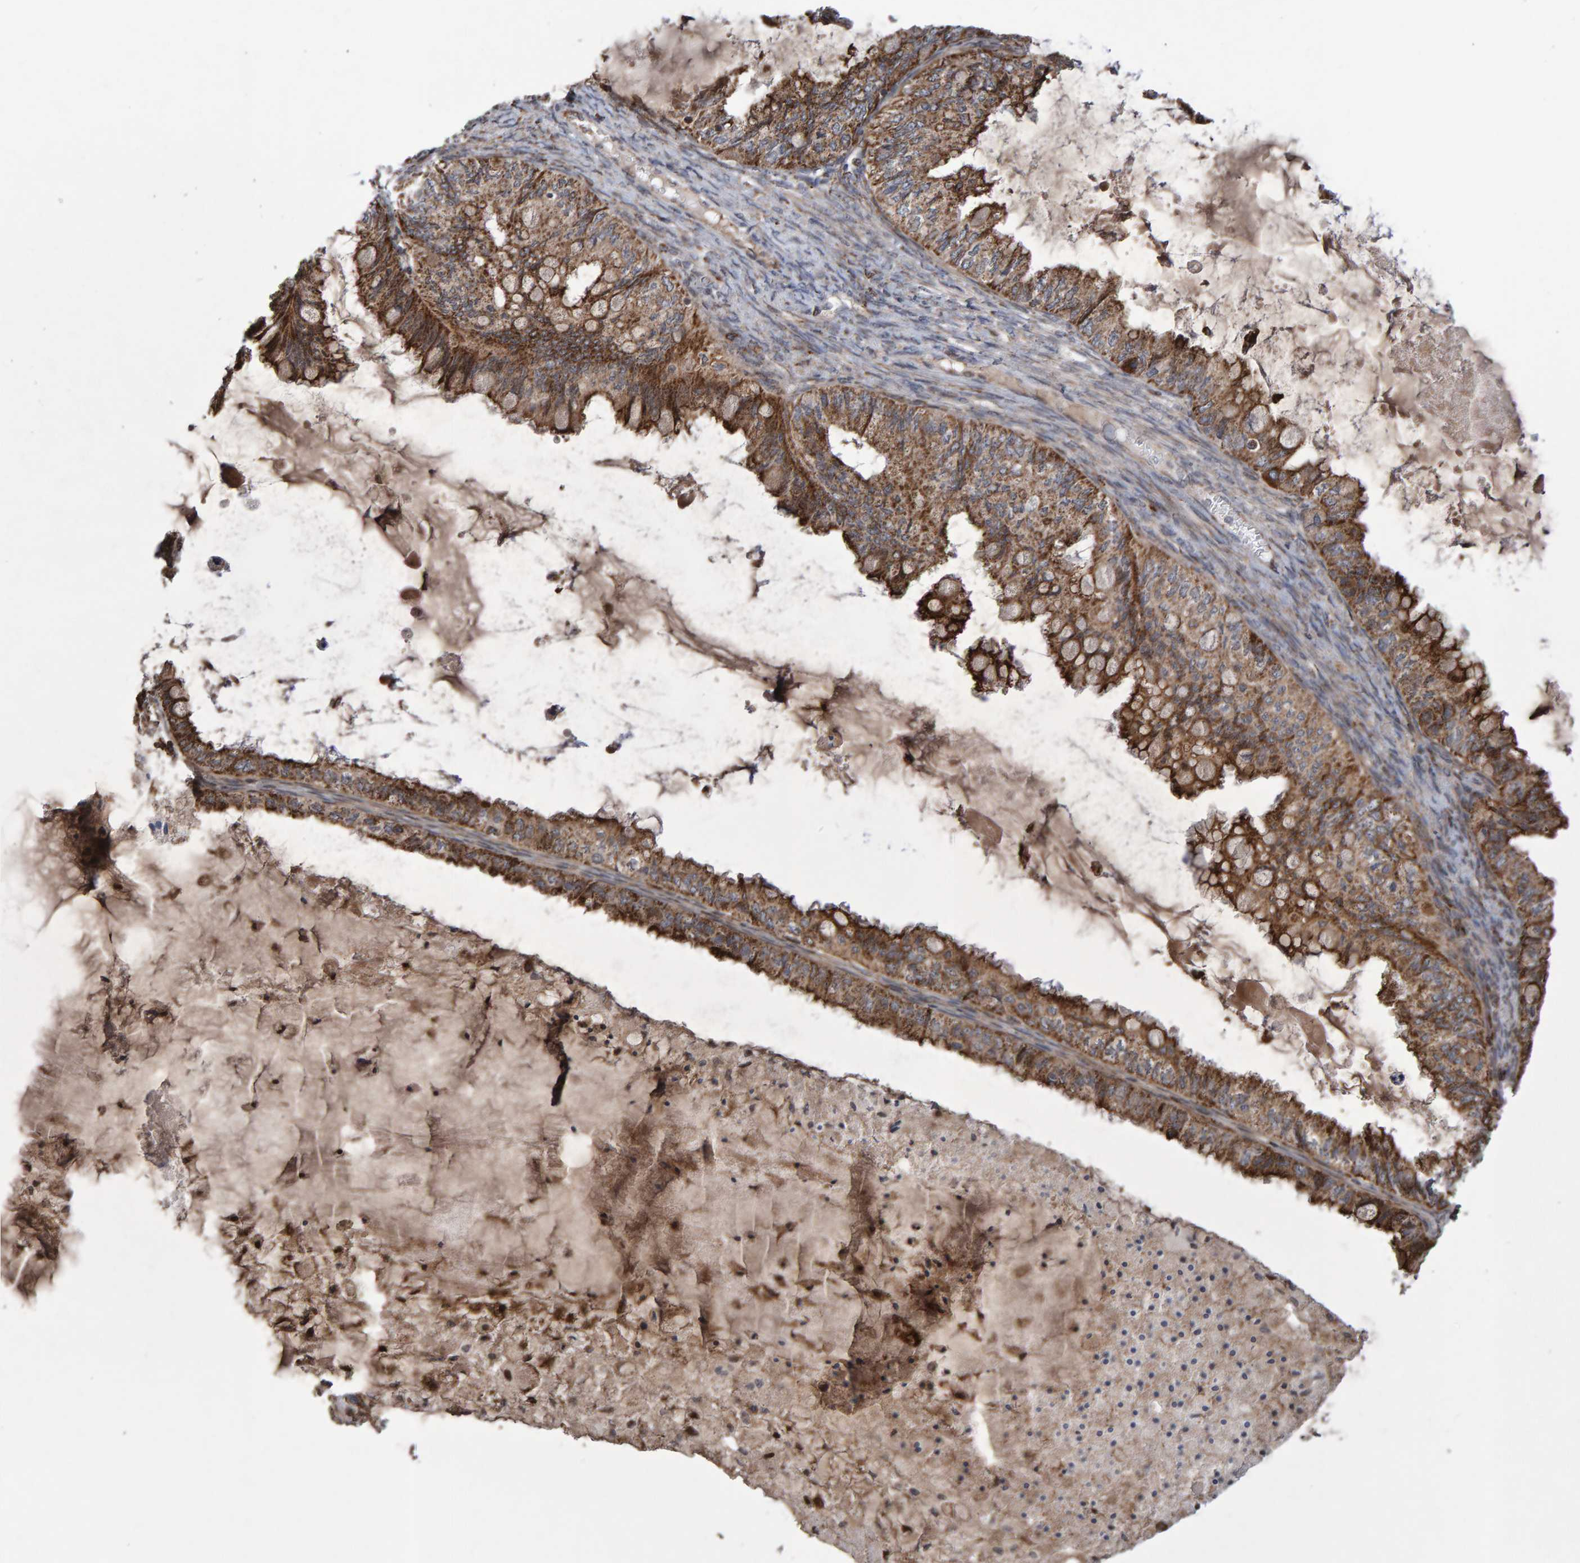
{"staining": {"intensity": "strong", "quantity": ">75%", "location": "cytoplasmic/membranous"}, "tissue": "ovarian cancer", "cell_type": "Tumor cells", "image_type": "cancer", "snomed": [{"axis": "morphology", "description": "Cystadenocarcinoma, mucinous, NOS"}, {"axis": "topography", "description": "Ovary"}], "caption": "Immunohistochemical staining of ovarian cancer reveals high levels of strong cytoplasmic/membranous protein staining in approximately >75% of tumor cells.", "gene": "PECR", "patient": {"sex": "female", "age": 80}}